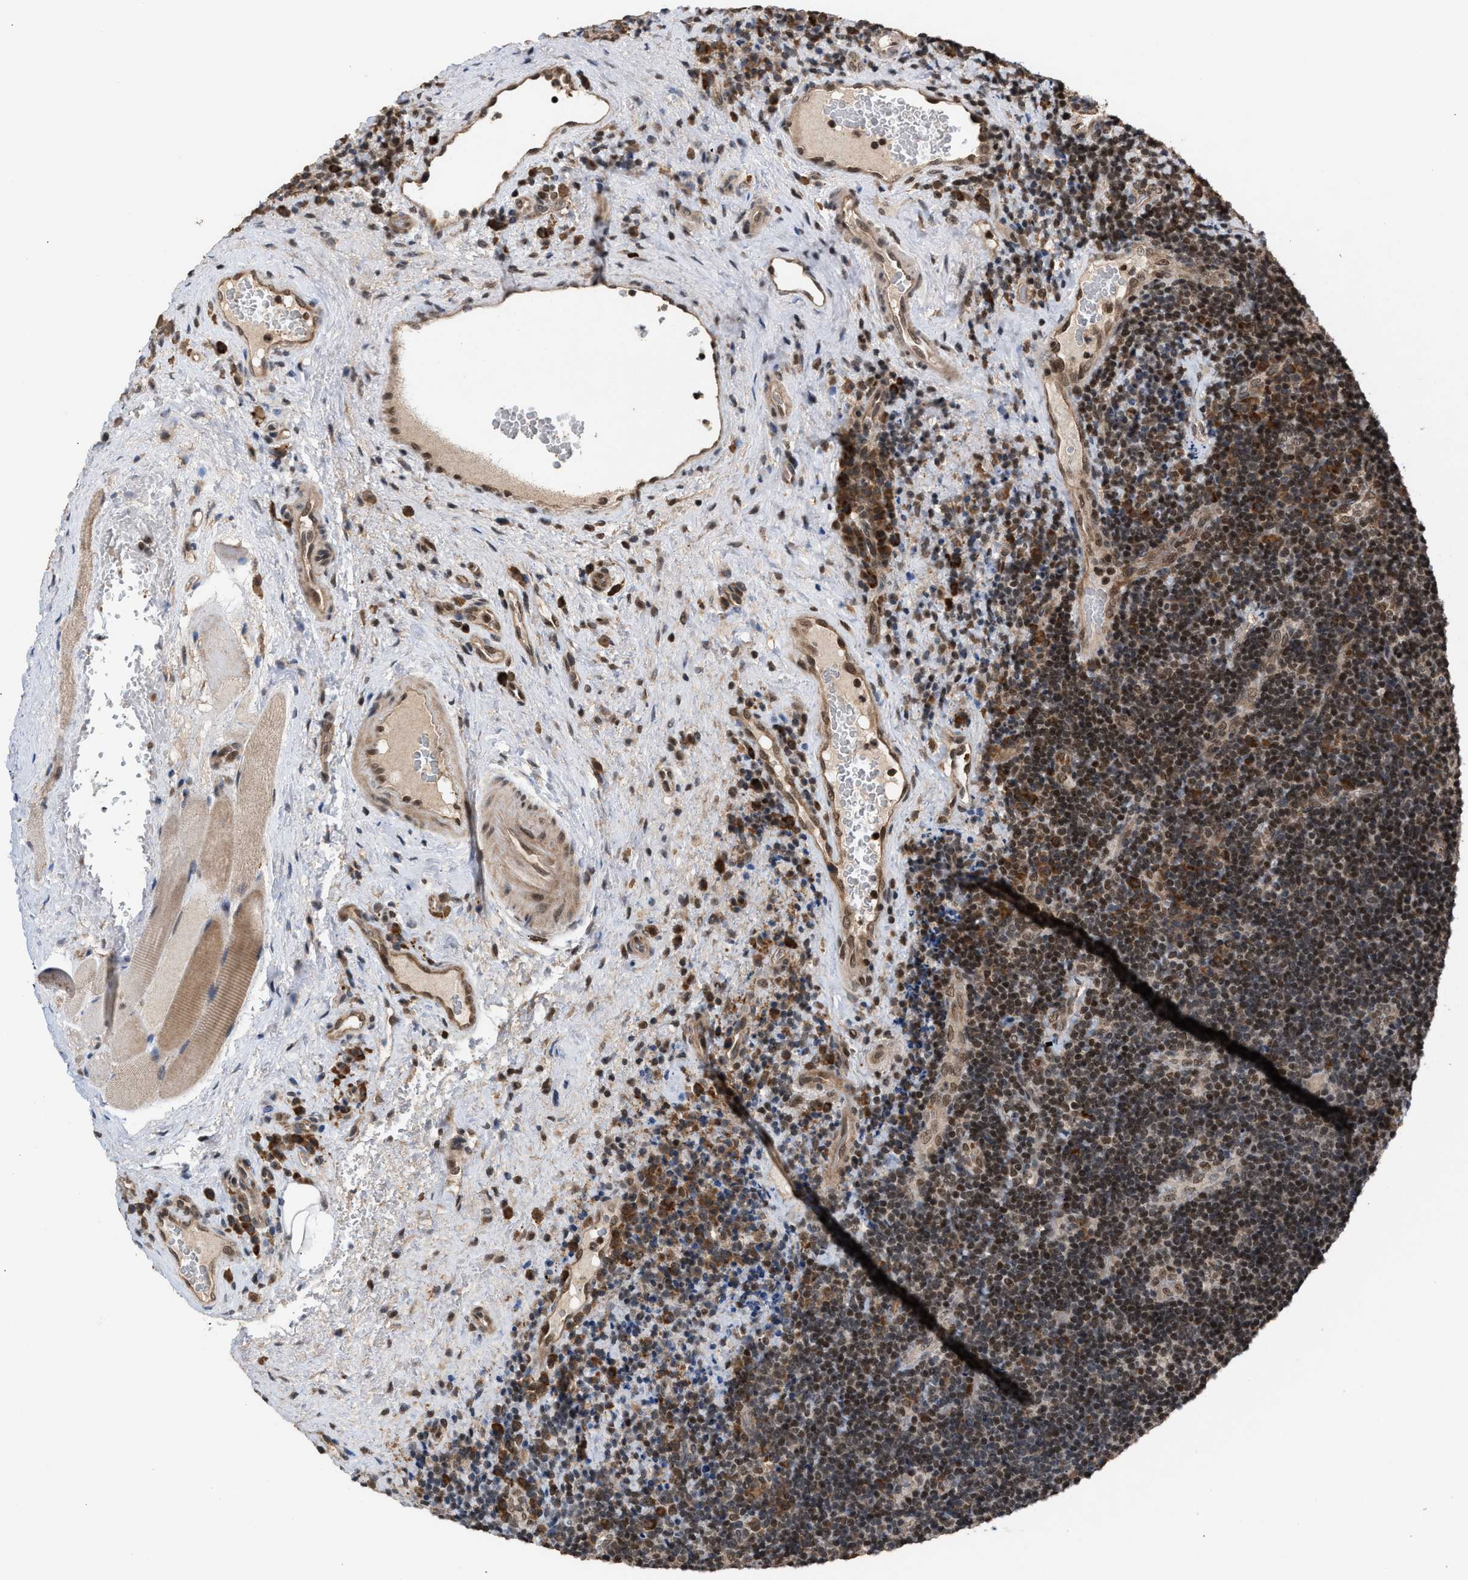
{"staining": {"intensity": "moderate", "quantity": "25%-75%", "location": "nuclear"}, "tissue": "lymphoma", "cell_type": "Tumor cells", "image_type": "cancer", "snomed": [{"axis": "morphology", "description": "Malignant lymphoma, non-Hodgkin's type, High grade"}, {"axis": "topography", "description": "Tonsil"}], "caption": "DAB (3,3'-diaminobenzidine) immunohistochemical staining of lymphoma demonstrates moderate nuclear protein staining in about 25%-75% of tumor cells.", "gene": "C9orf78", "patient": {"sex": "female", "age": 36}}